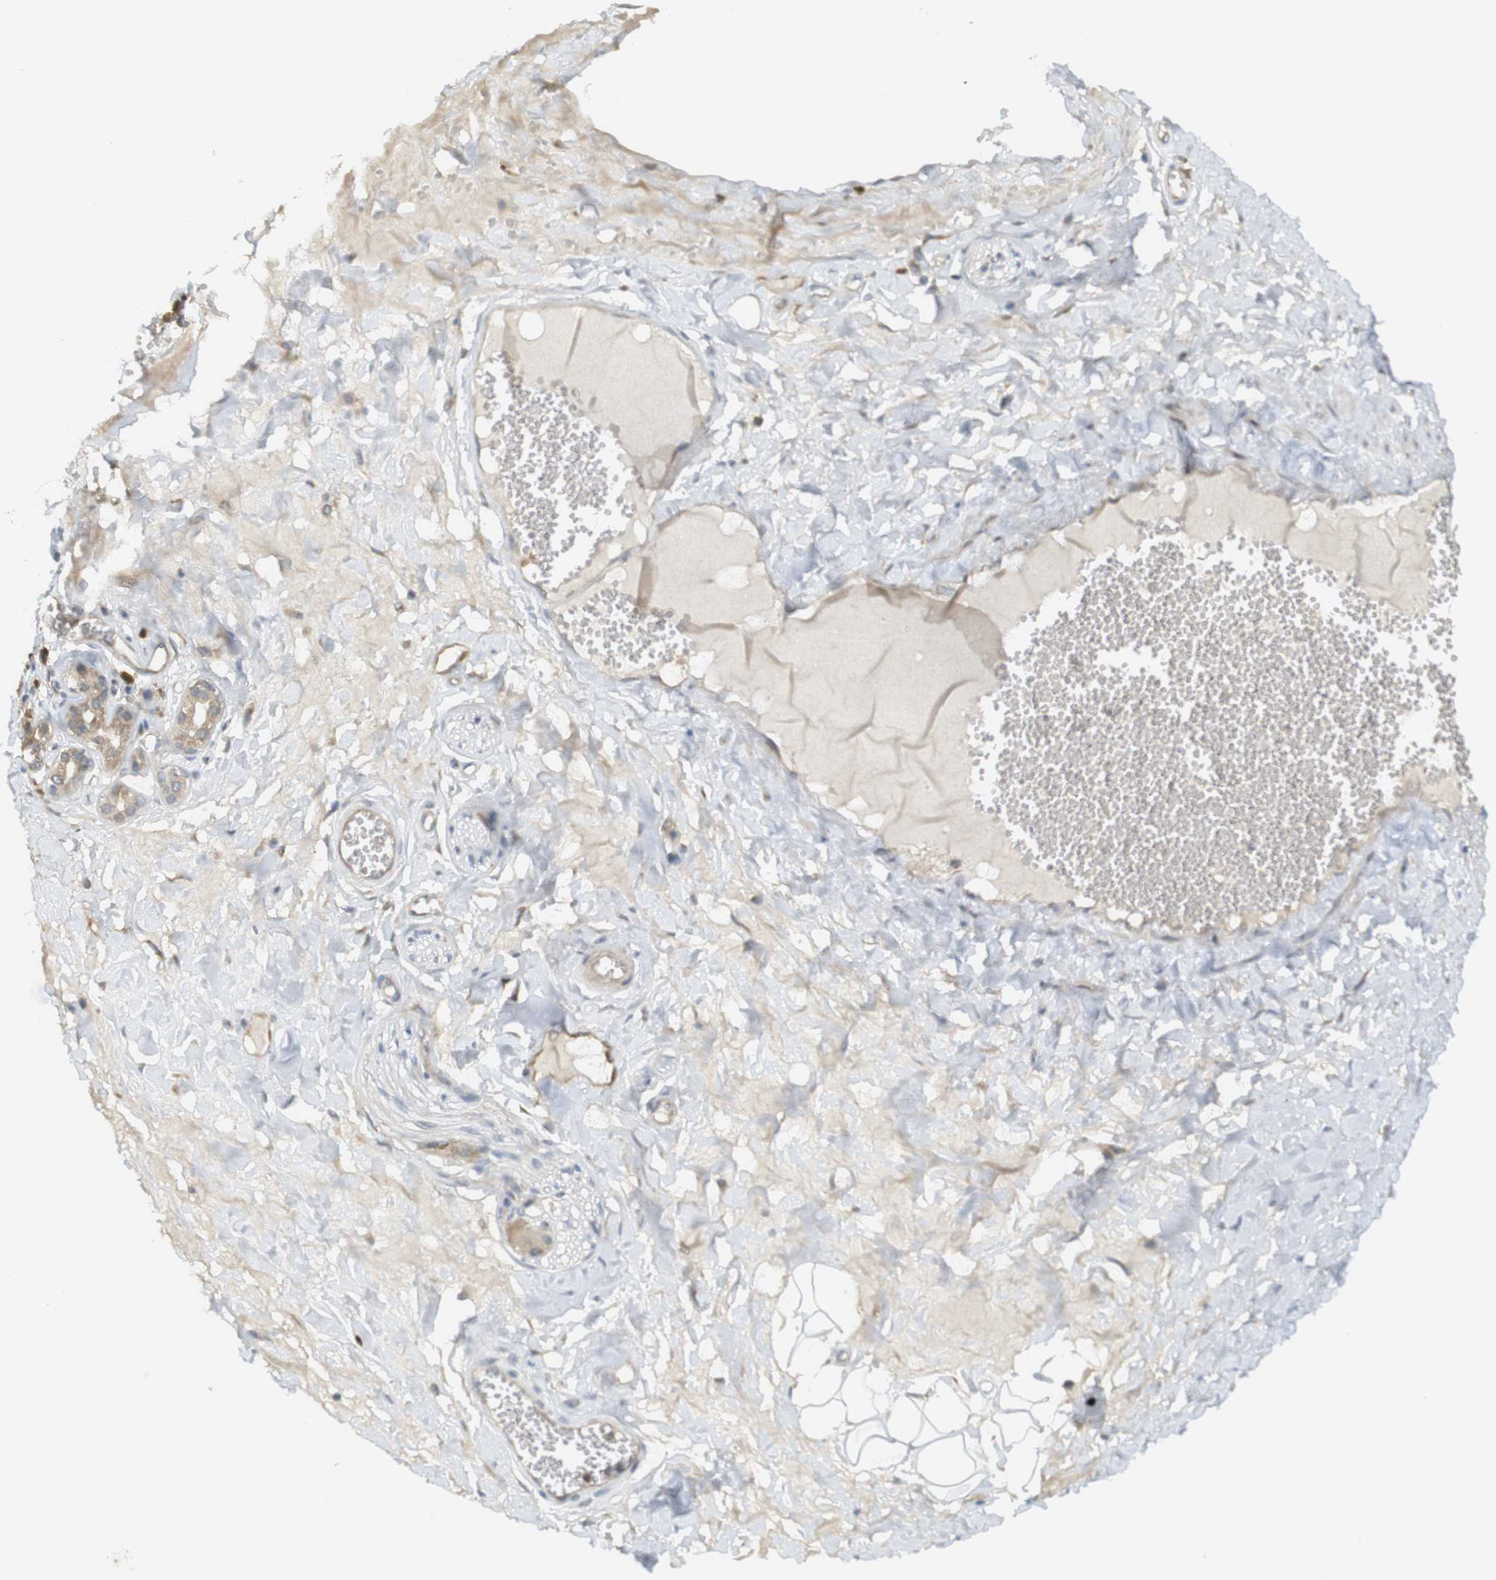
{"staining": {"intensity": "weak", "quantity": "25%-75%", "location": "cytoplasmic/membranous"}, "tissue": "adipose tissue", "cell_type": "Adipocytes", "image_type": "normal", "snomed": [{"axis": "morphology", "description": "Normal tissue, NOS"}, {"axis": "morphology", "description": "Inflammation, NOS"}, {"axis": "topography", "description": "Salivary gland"}, {"axis": "topography", "description": "Peripheral nerve tissue"}], "caption": "Immunohistochemistry (IHC) (DAB) staining of normal human adipose tissue shows weak cytoplasmic/membranous protein positivity in about 25%-75% of adipocytes.", "gene": "CLRN3", "patient": {"sex": "female", "age": 75}}